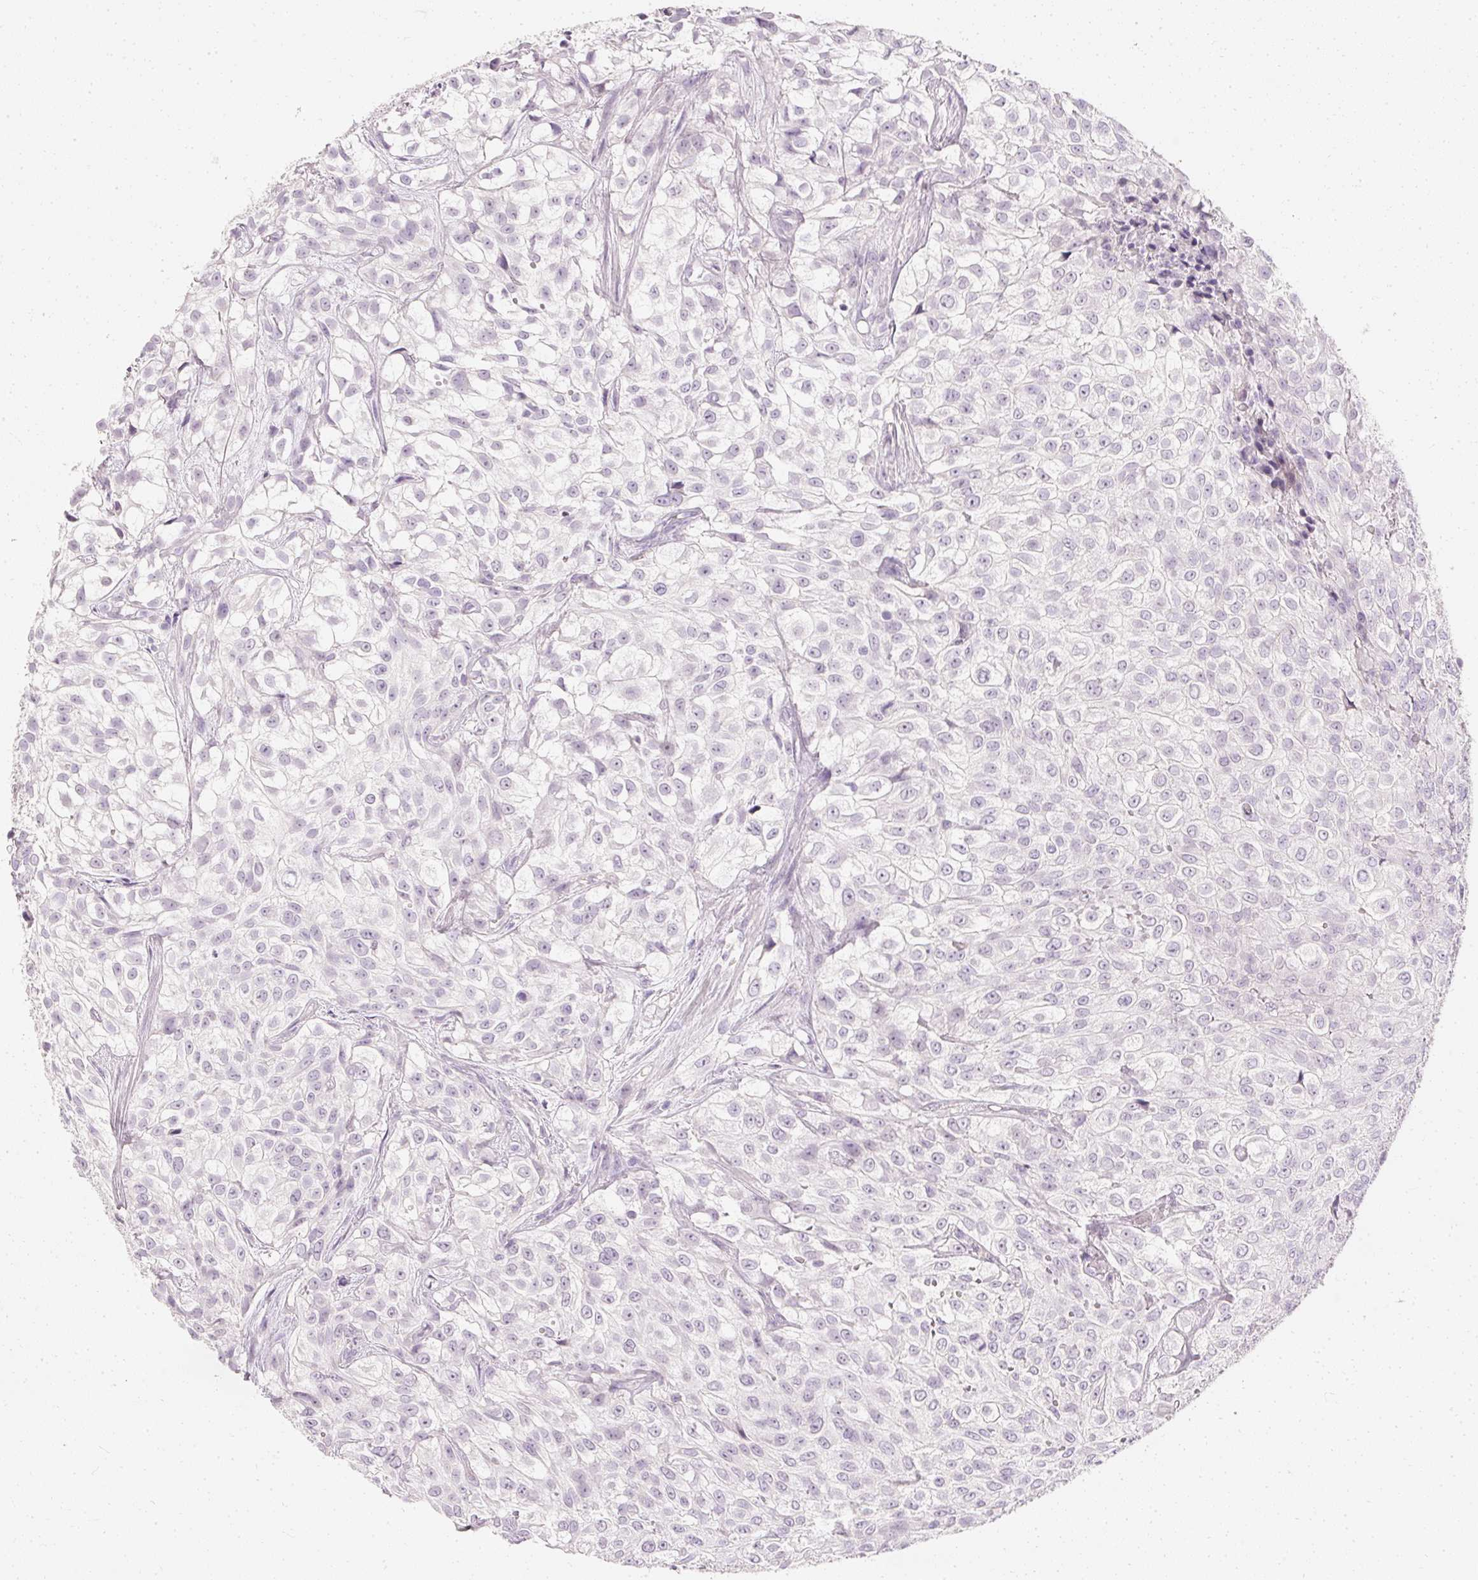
{"staining": {"intensity": "negative", "quantity": "none", "location": "none"}, "tissue": "urothelial cancer", "cell_type": "Tumor cells", "image_type": "cancer", "snomed": [{"axis": "morphology", "description": "Urothelial carcinoma, High grade"}, {"axis": "topography", "description": "Urinary bladder"}], "caption": "Protein analysis of urothelial cancer reveals no significant positivity in tumor cells.", "gene": "ELAVL3", "patient": {"sex": "male", "age": 56}}